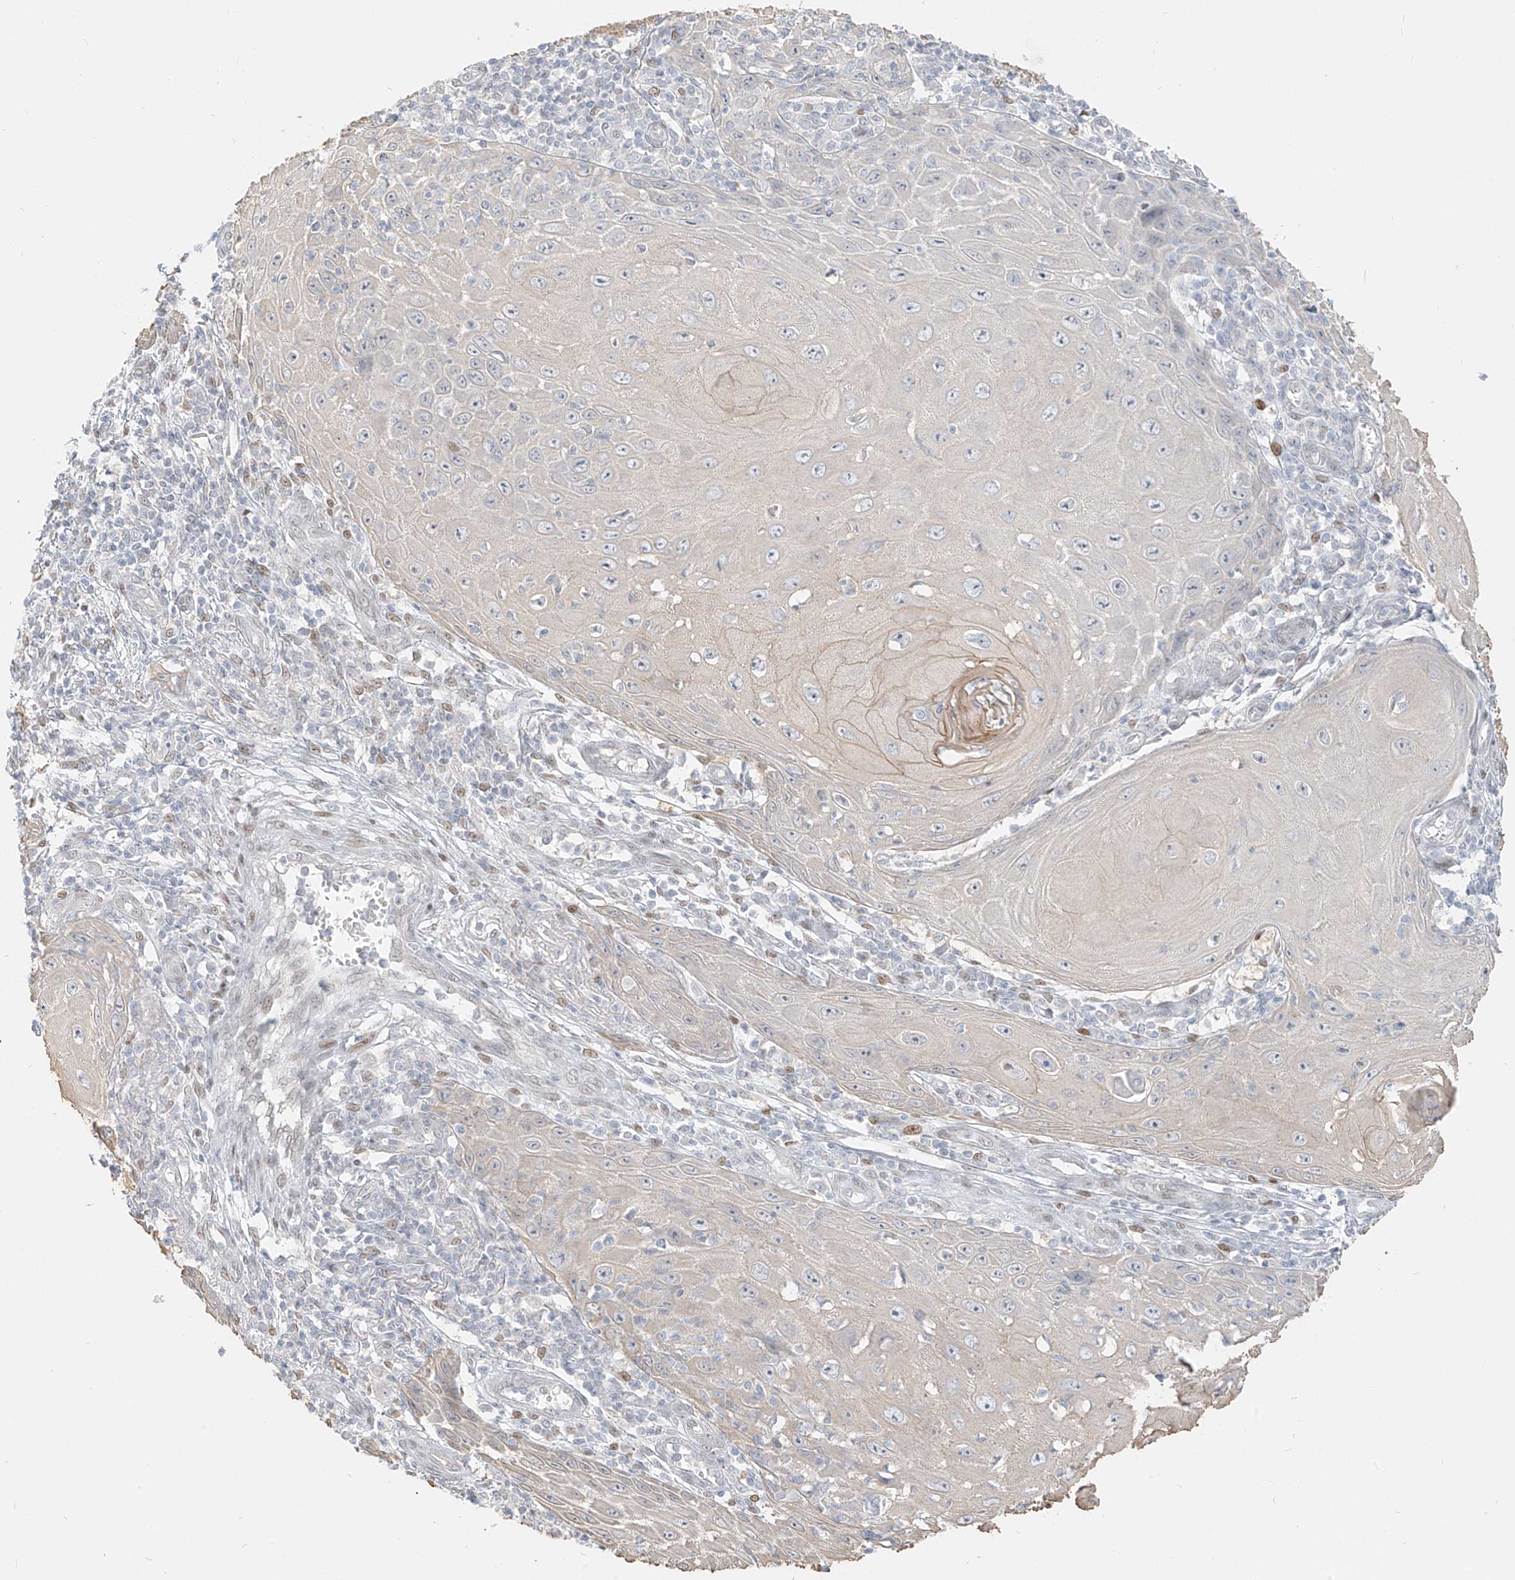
{"staining": {"intensity": "negative", "quantity": "none", "location": "none"}, "tissue": "skin cancer", "cell_type": "Tumor cells", "image_type": "cancer", "snomed": [{"axis": "morphology", "description": "Squamous cell carcinoma, NOS"}, {"axis": "topography", "description": "Skin"}], "caption": "A high-resolution image shows immunohistochemistry (IHC) staining of skin cancer (squamous cell carcinoma), which exhibits no significant staining in tumor cells.", "gene": "ZNF774", "patient": {"sex": "female", "age": 73}}